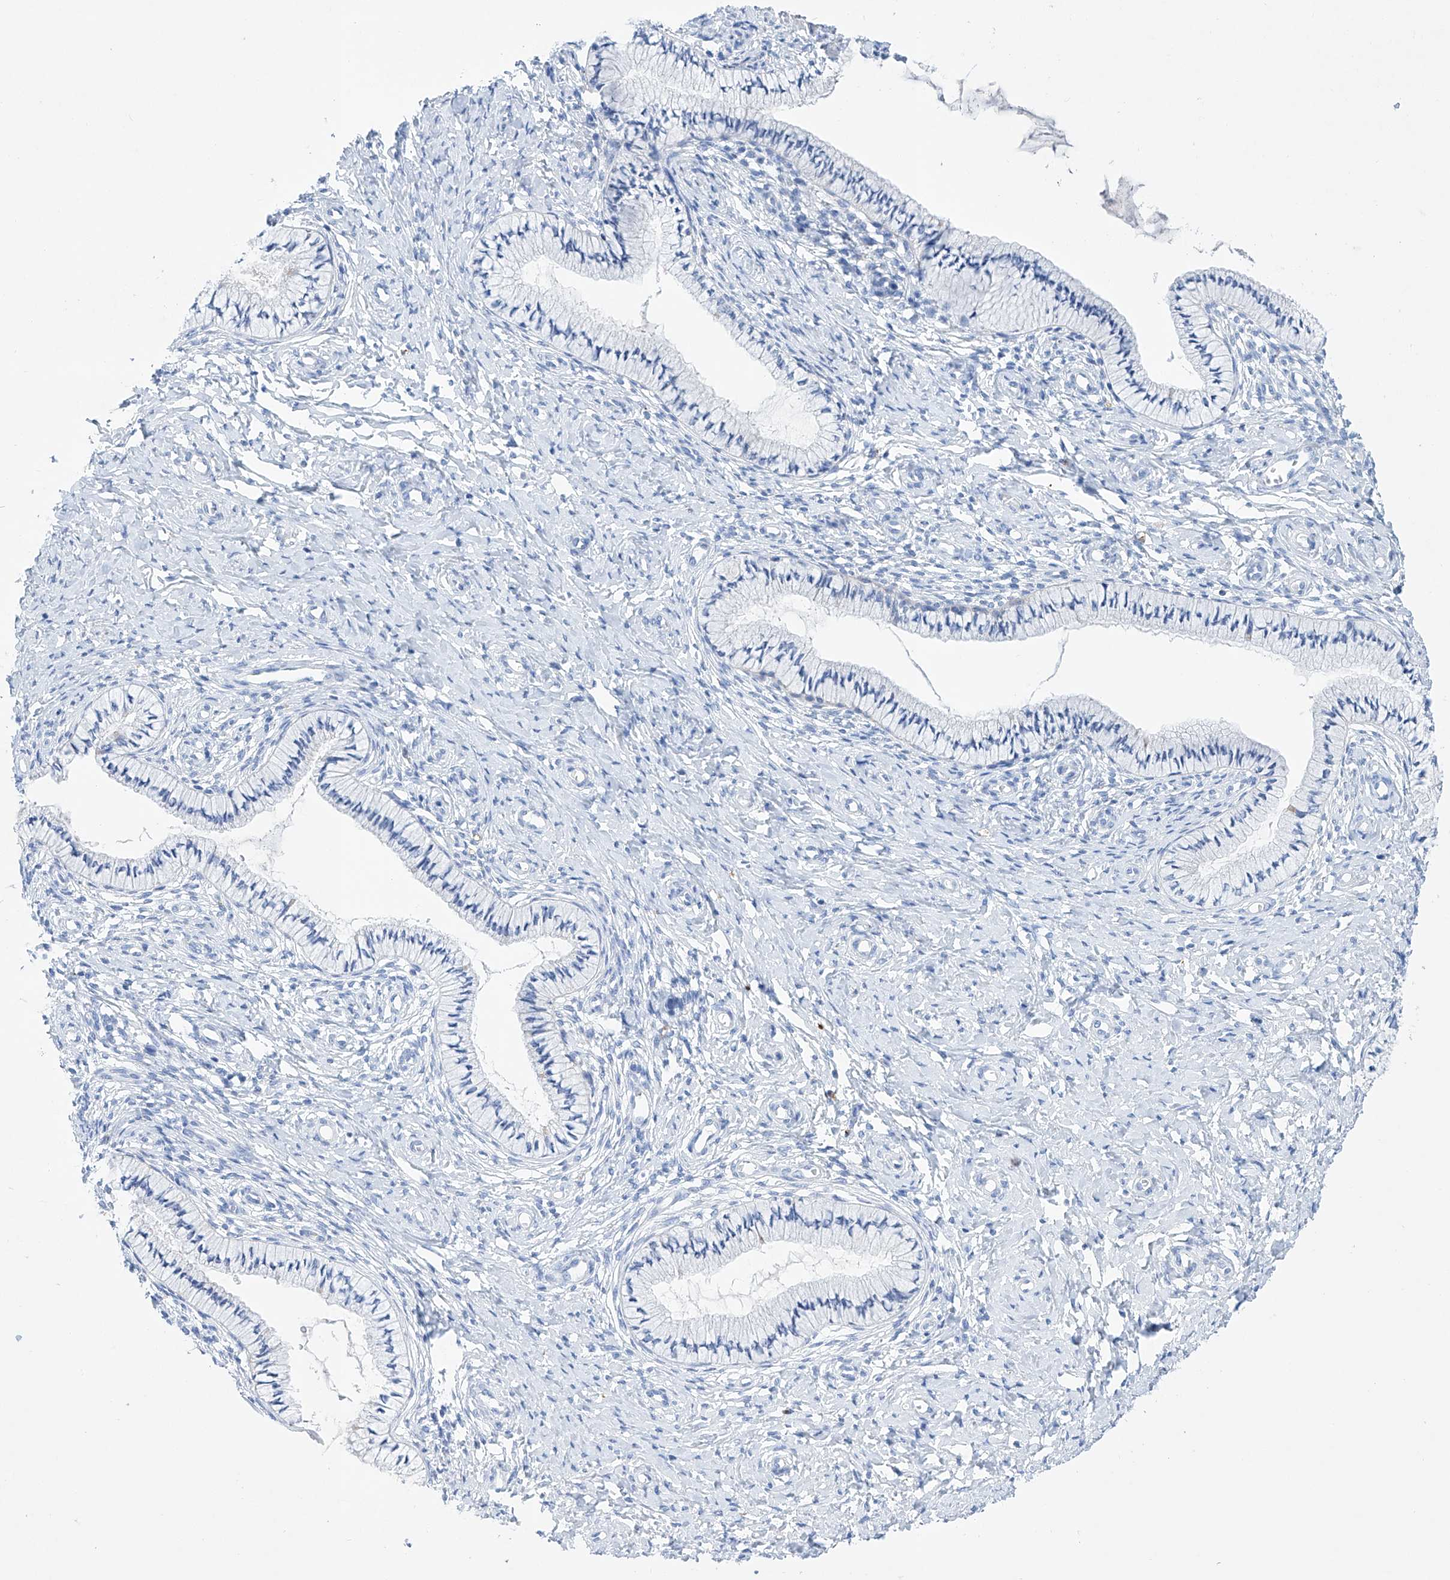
{"staining": {"intensity": "negative", "quantity": "none", "location": "none"}, "tissue": "cervix", "cell_type": "Glandular cells", "image_type": "normal", "snomed": [{"axis": "morphology", "description": "Normal tissue, NOS"}, {"axis": "topography", "description": "Cervix"}], "caption": "Immunohistochemistry image of normal cervix: cervix stained with DAB (3,3'-diaminobenzidine) exhibits no significant protein staining in glandular cells.", "gene": "LURAP1", "patient": {"sex": "female", "age": 36}}